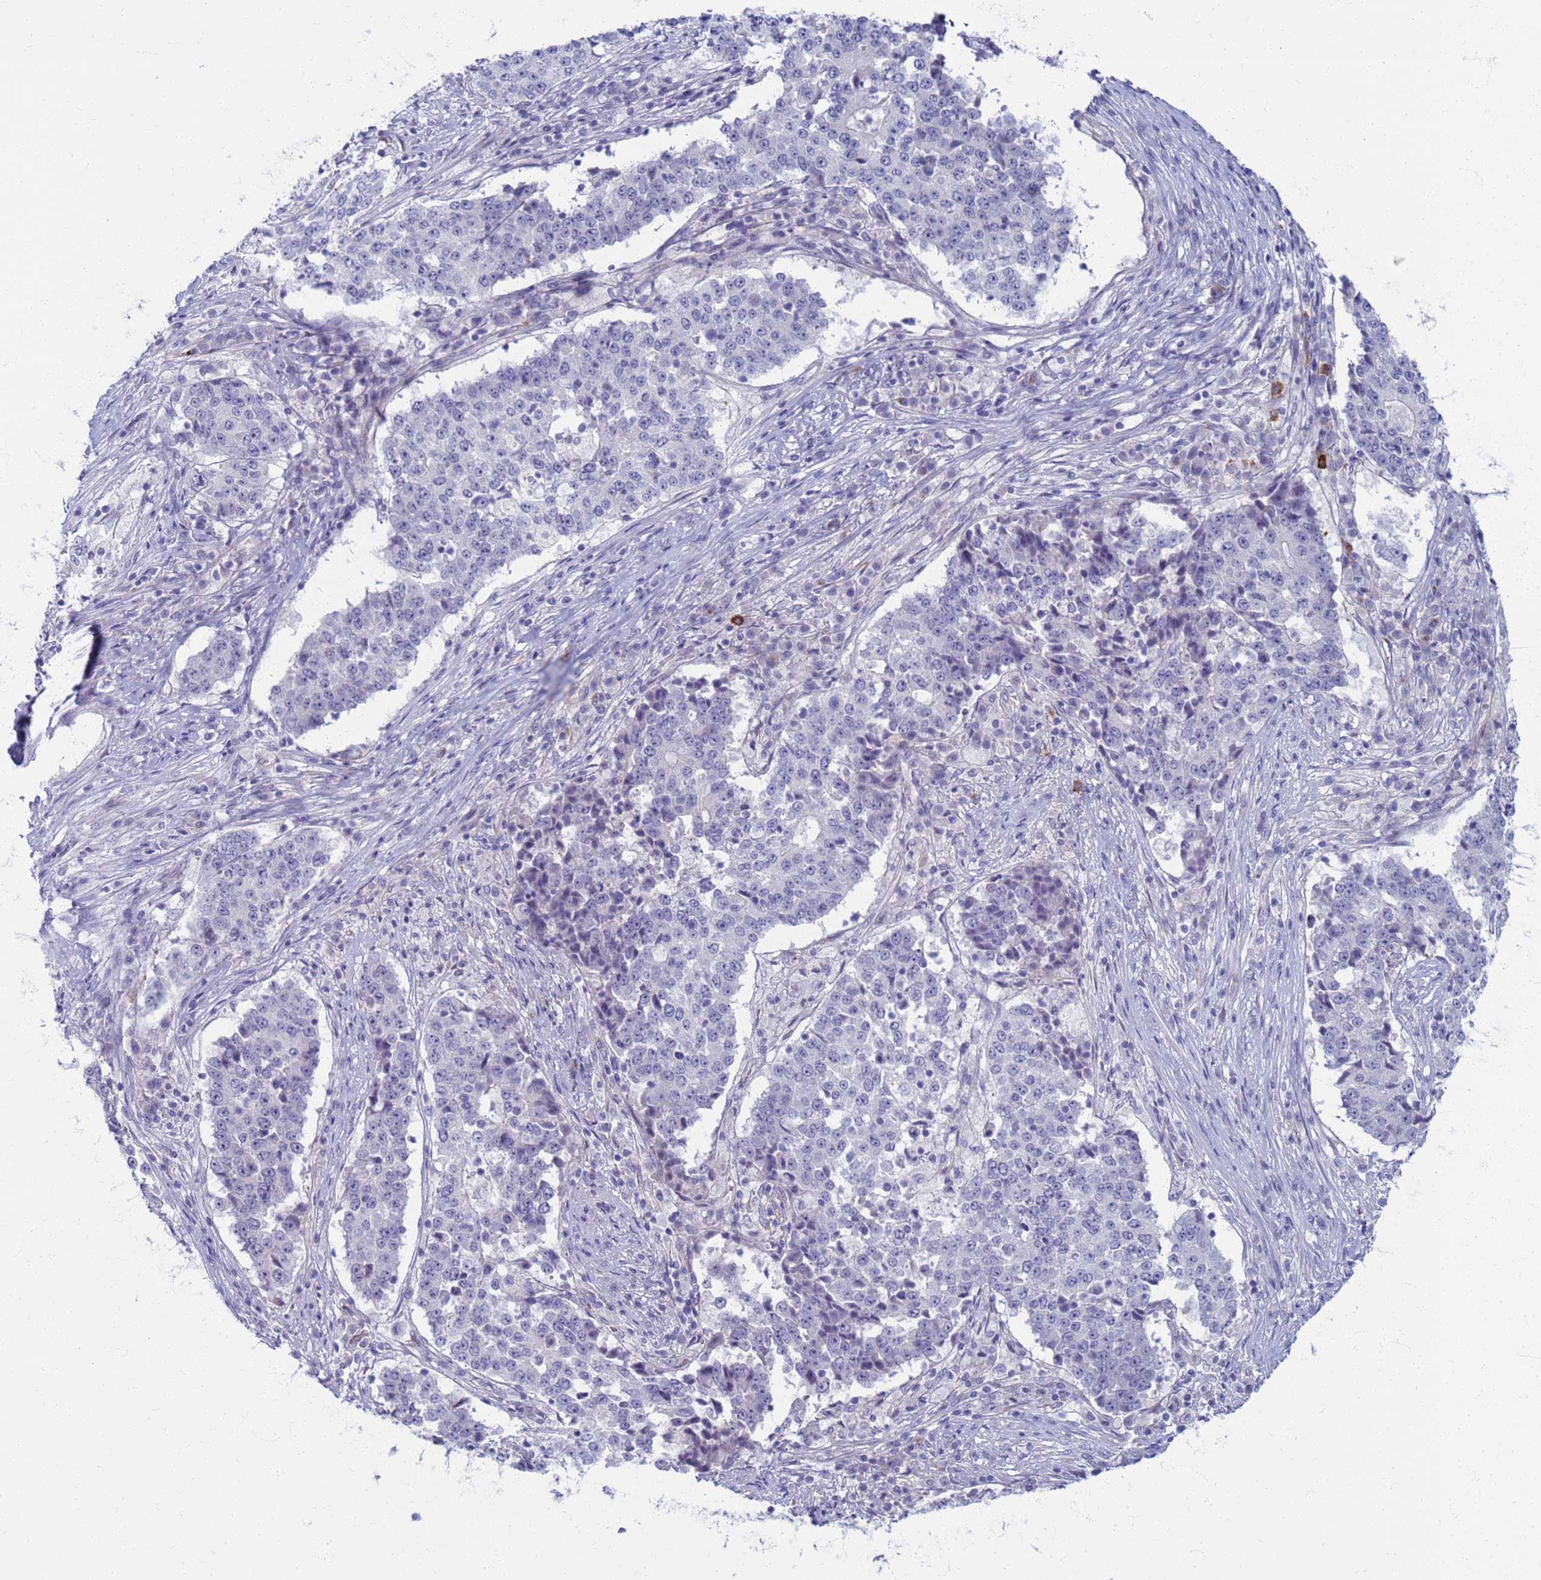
{"staining": {"intensity": "negative", "quantity": "none", "location": "none"}, "tissue": "stomach cancer", "cell_type": "Tumor cells", "image_type": "cancer", "snomed": [{"axis": "morphology", "description": "Adenocarcinoma, NOS"}, {"axis": "topography", "description": "Stomach"}], "caption": "Immunohistochemistry (IHC) of stomach adenocarcinoma reveals no staining in tumor cells.", "gene": "CLCA2", "patient": {"sex": "male", "age": 59}}